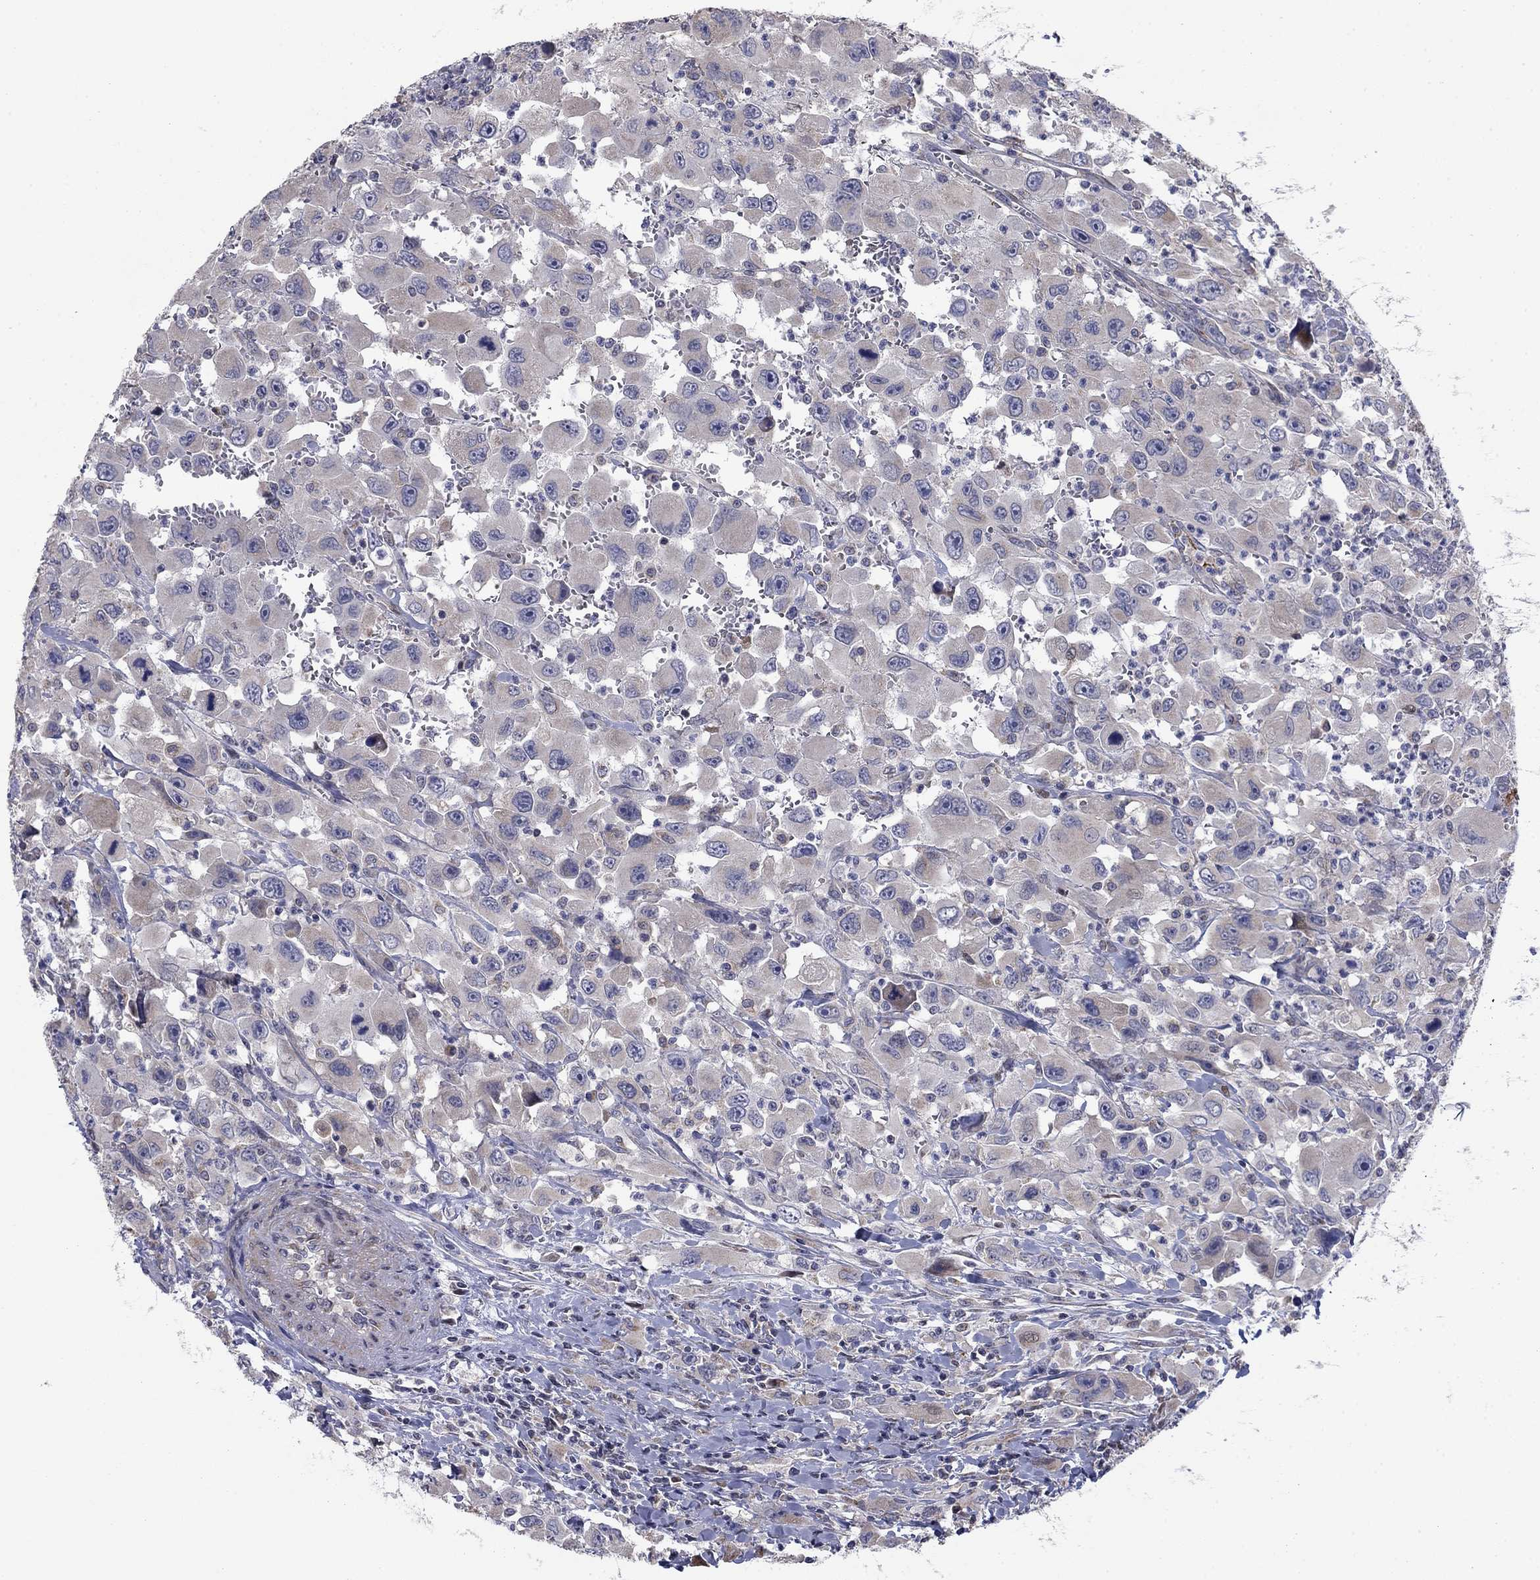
{"staining": {"intensity": "negative", "quantity": "none", "location": "none"}, "tissue": "head and neck cancer", "cell_type": "Tumor cells", "image_type": "cancer", "snomed": [{"axis": "morphology", "description": "Squamous cell carcinoma, NOS"}, {"axis": "morphology", "description": "Squamous cell carcinoma, metastatic, NOS"}, {"axis": "topography", "description": "Oral tissue"}, {"axis": "topography", "description": "Head-Neck"}], "caption": "High magnification brightfield microscopy of metastatic squamous cell carcinoma (head and neck) stained with DAB (brown) and counterstained with hematoxylin (blue): tumor cells show no significant positivity.", "gene": "MMAA", "patient": {"sex": "female", "age": 85}}